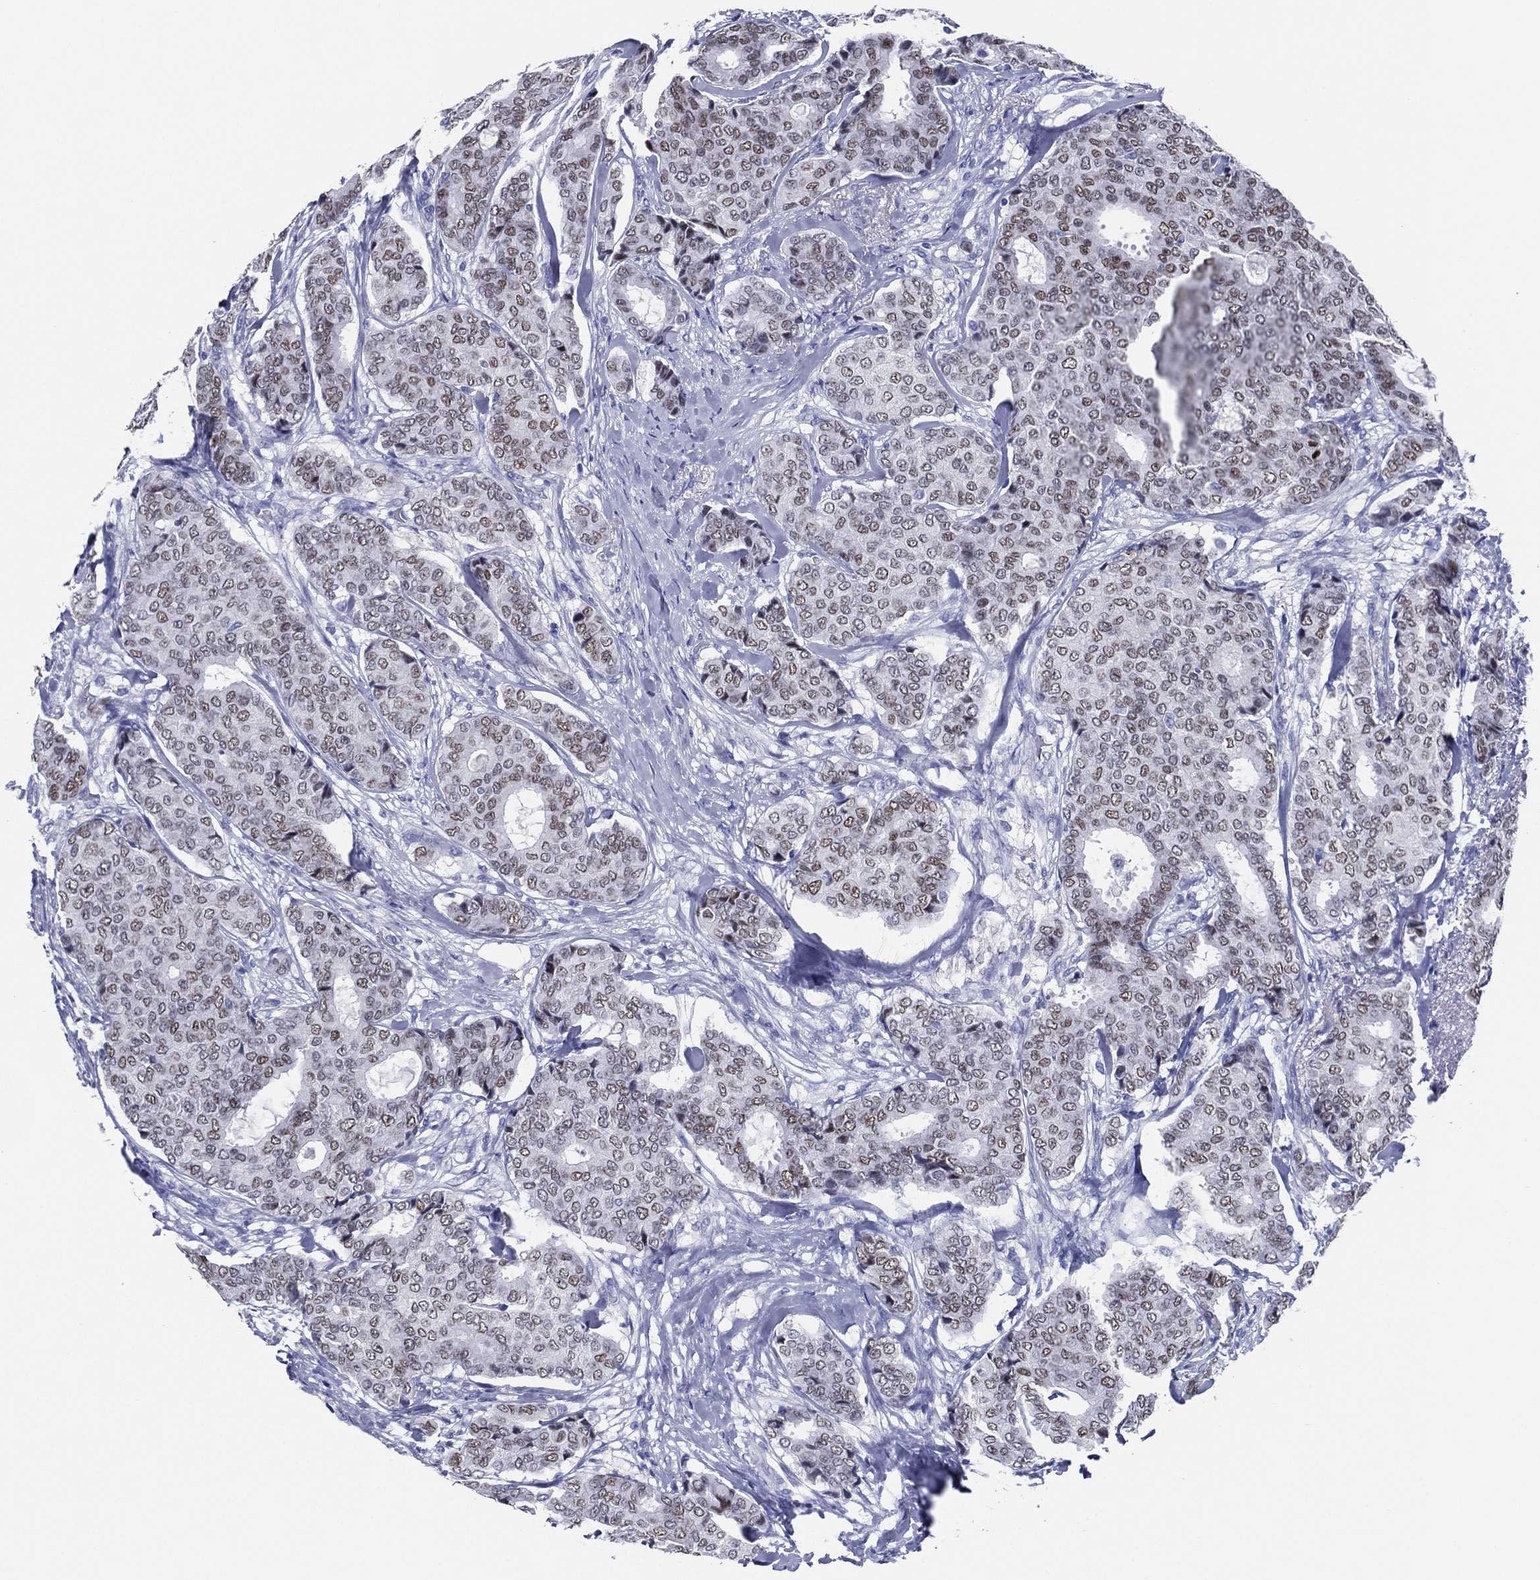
{"staining": {"intensity": "weak", "quantity": "<25%", "location": "nuclear"}, "tissue": "breast cancer", "cell_type": "Tumor cells", "image_type": "cancer", "snomed": [{"axis": "morphology", "description": "Duct carcinoma"}, {"axis": "topography", "description": "Breast"}], "caption": "Immunohistochemistry (IHC) micrograph of neoplastic tissue: human breast cancer (infiltrating ductal carcinoma) stained with DAB displays no significant protein staining in tumor cells.", "gene": "TFAP2A", "patient": {"sex": "female", "age": 75}}